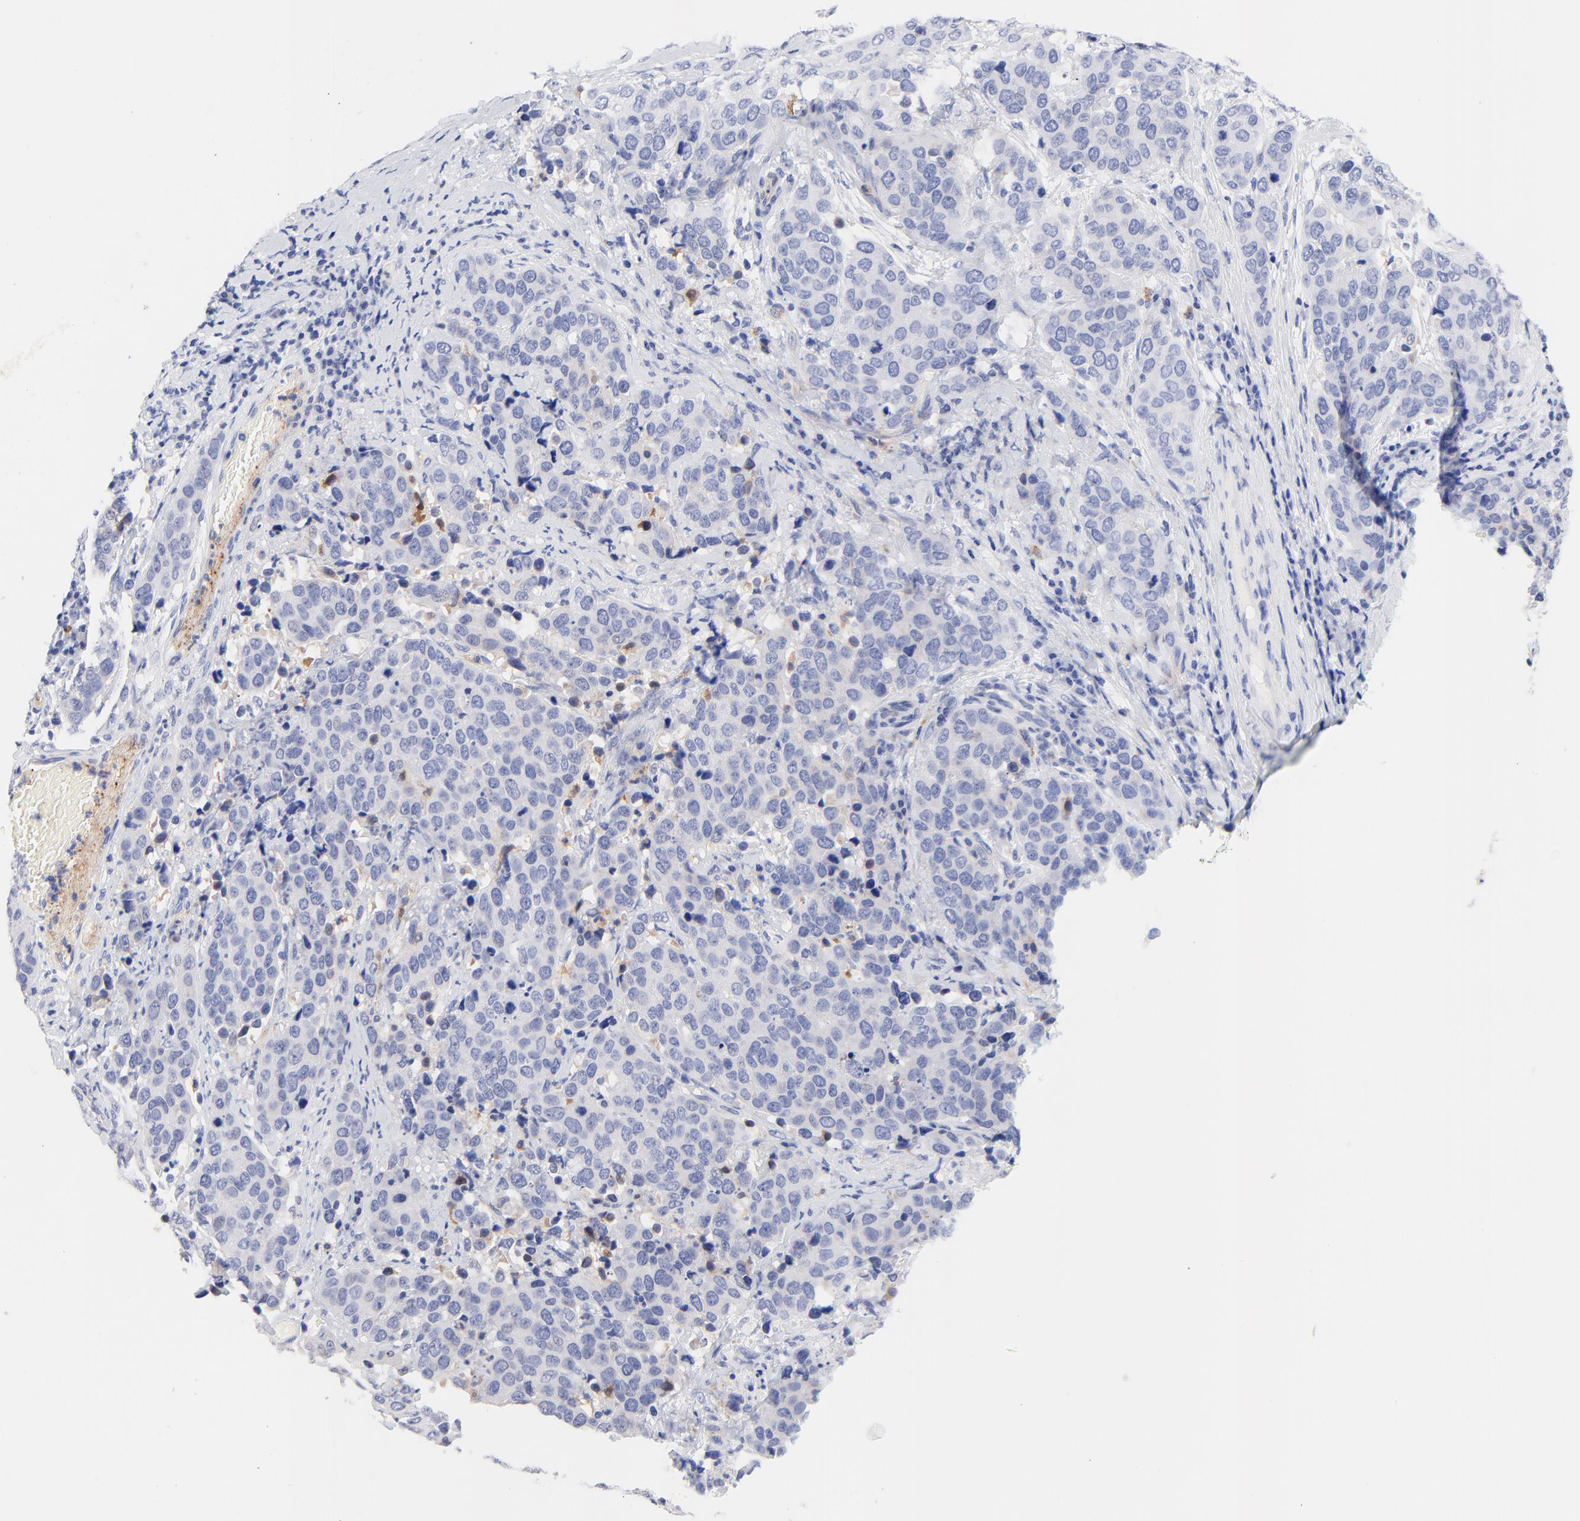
{"staining": {"intensity": "negative", "quantity": "none", "location": "none"}, "tissue": "cervical cancer", "cell_type": "Tumor cells", "image_type": "cancer", "snomed": [{"axis": "morphology", "description": "Squamous cell carcinoma, NOS"}, {"axis": "topography", "description": "Cervix"}], "caption": "Cervical squamous cell carcinoma was stained to show a protein in brown. There is no significant positivity in tumor cells. The staining is performed using DAB (3,3'-diaminobenzidine) brown chromogen with nuclei counter-stained in using hematoxylin.", "gene": "FAM117B", "patient": {"sex": "female", "age": 54}}